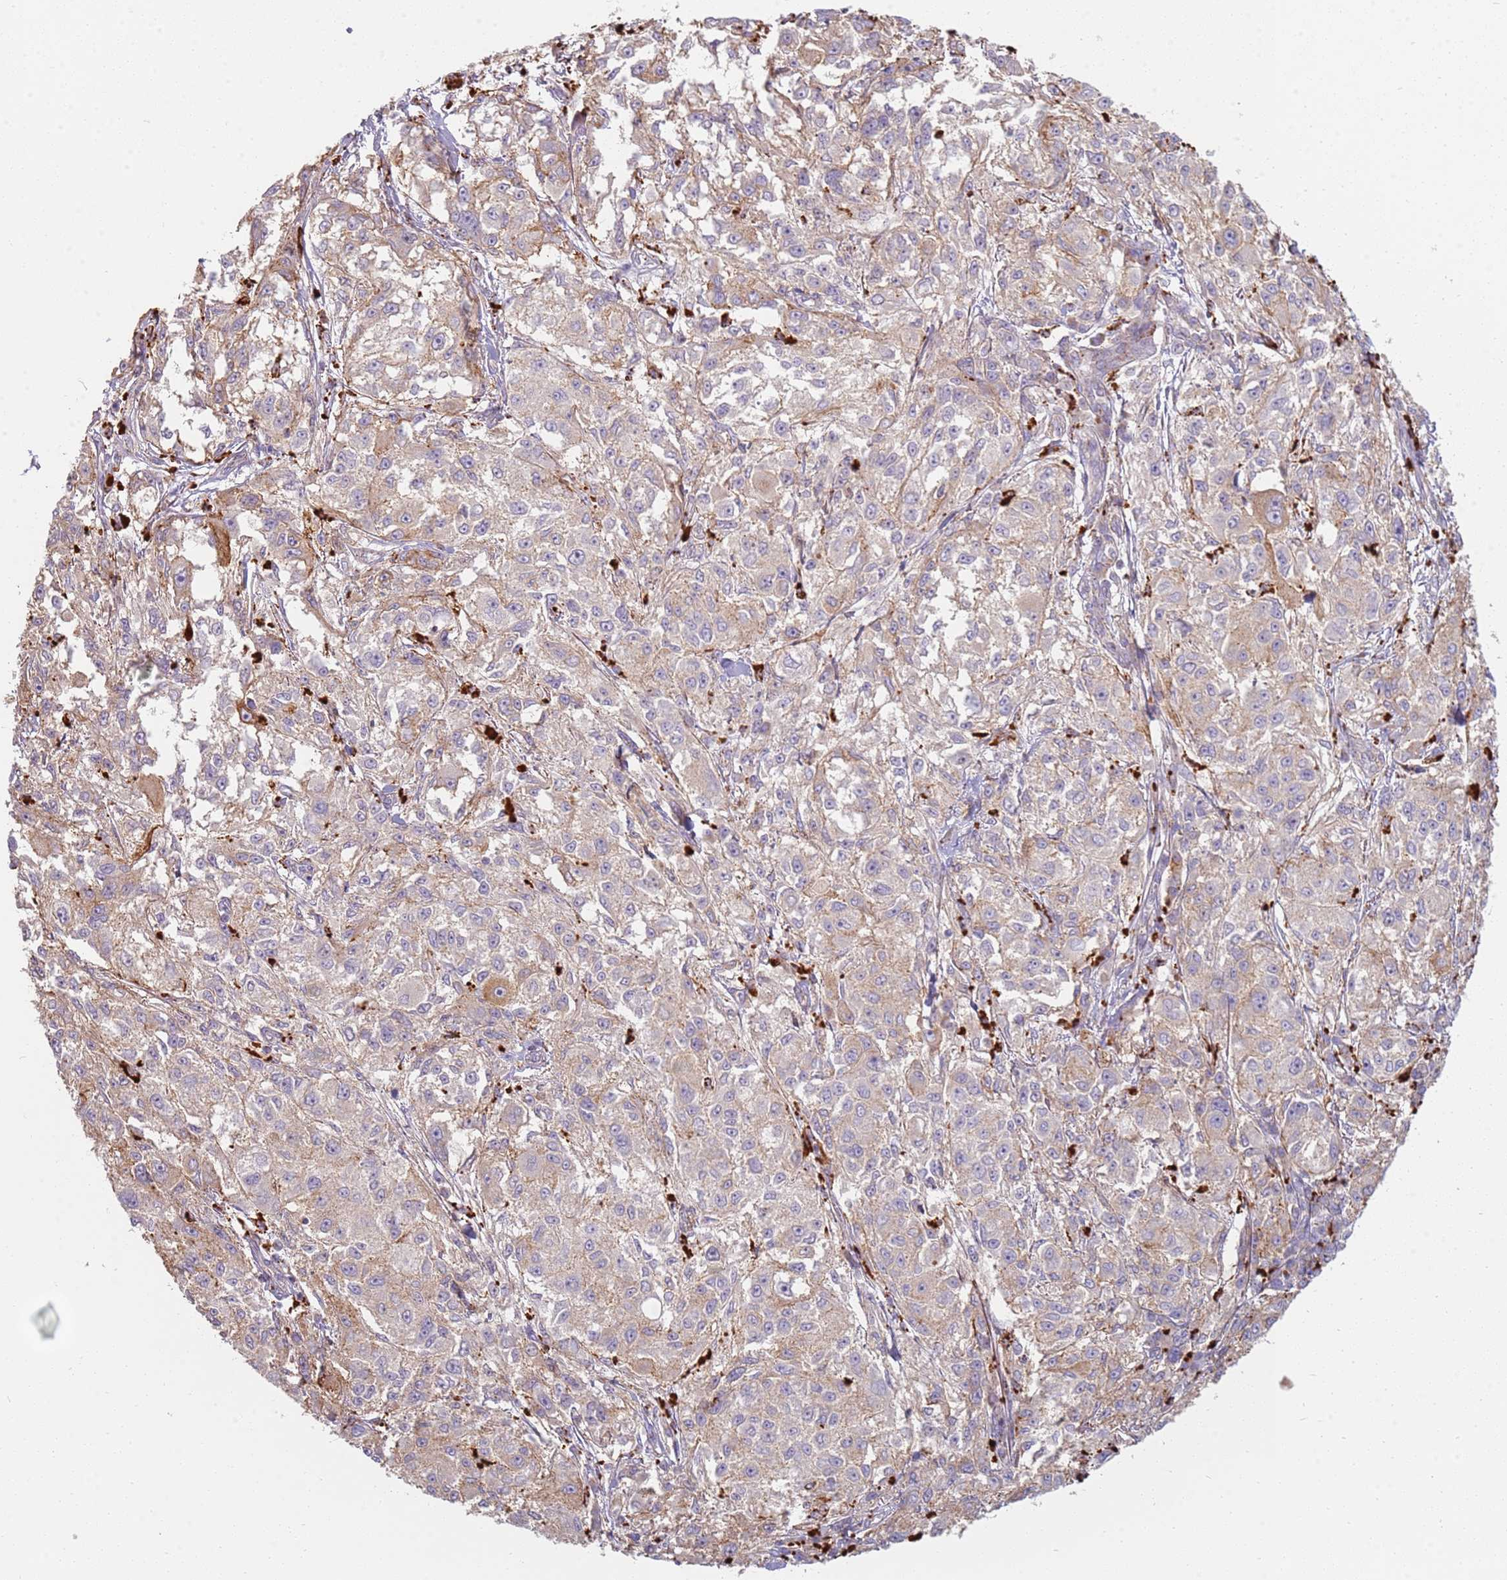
{"staining": {"intensity": "weak", "quantity": "25%-75%", "location": "cytoplasmic/membranous"}, "tissue": "melanoma", "cell_type": "Tumor cells", "image_type": "cancer", "snomed": [{"axis": "morphology", "description": "Necrosis, NOS"}, {"axis": "morphology", "description": "Malignant melanoma, NOS"}, {"axis": "topography", "description": "Skin"}], "caption": "DAB (3,3'-diaminobenzidine) immunohistochemical staining of melanoma displays weak cytoplasmic/membranous protein staining in approximately 25%-75% of tumor cells.", "gene": "TMEM229B", "patient": {"sex": "female", "age": 87}}